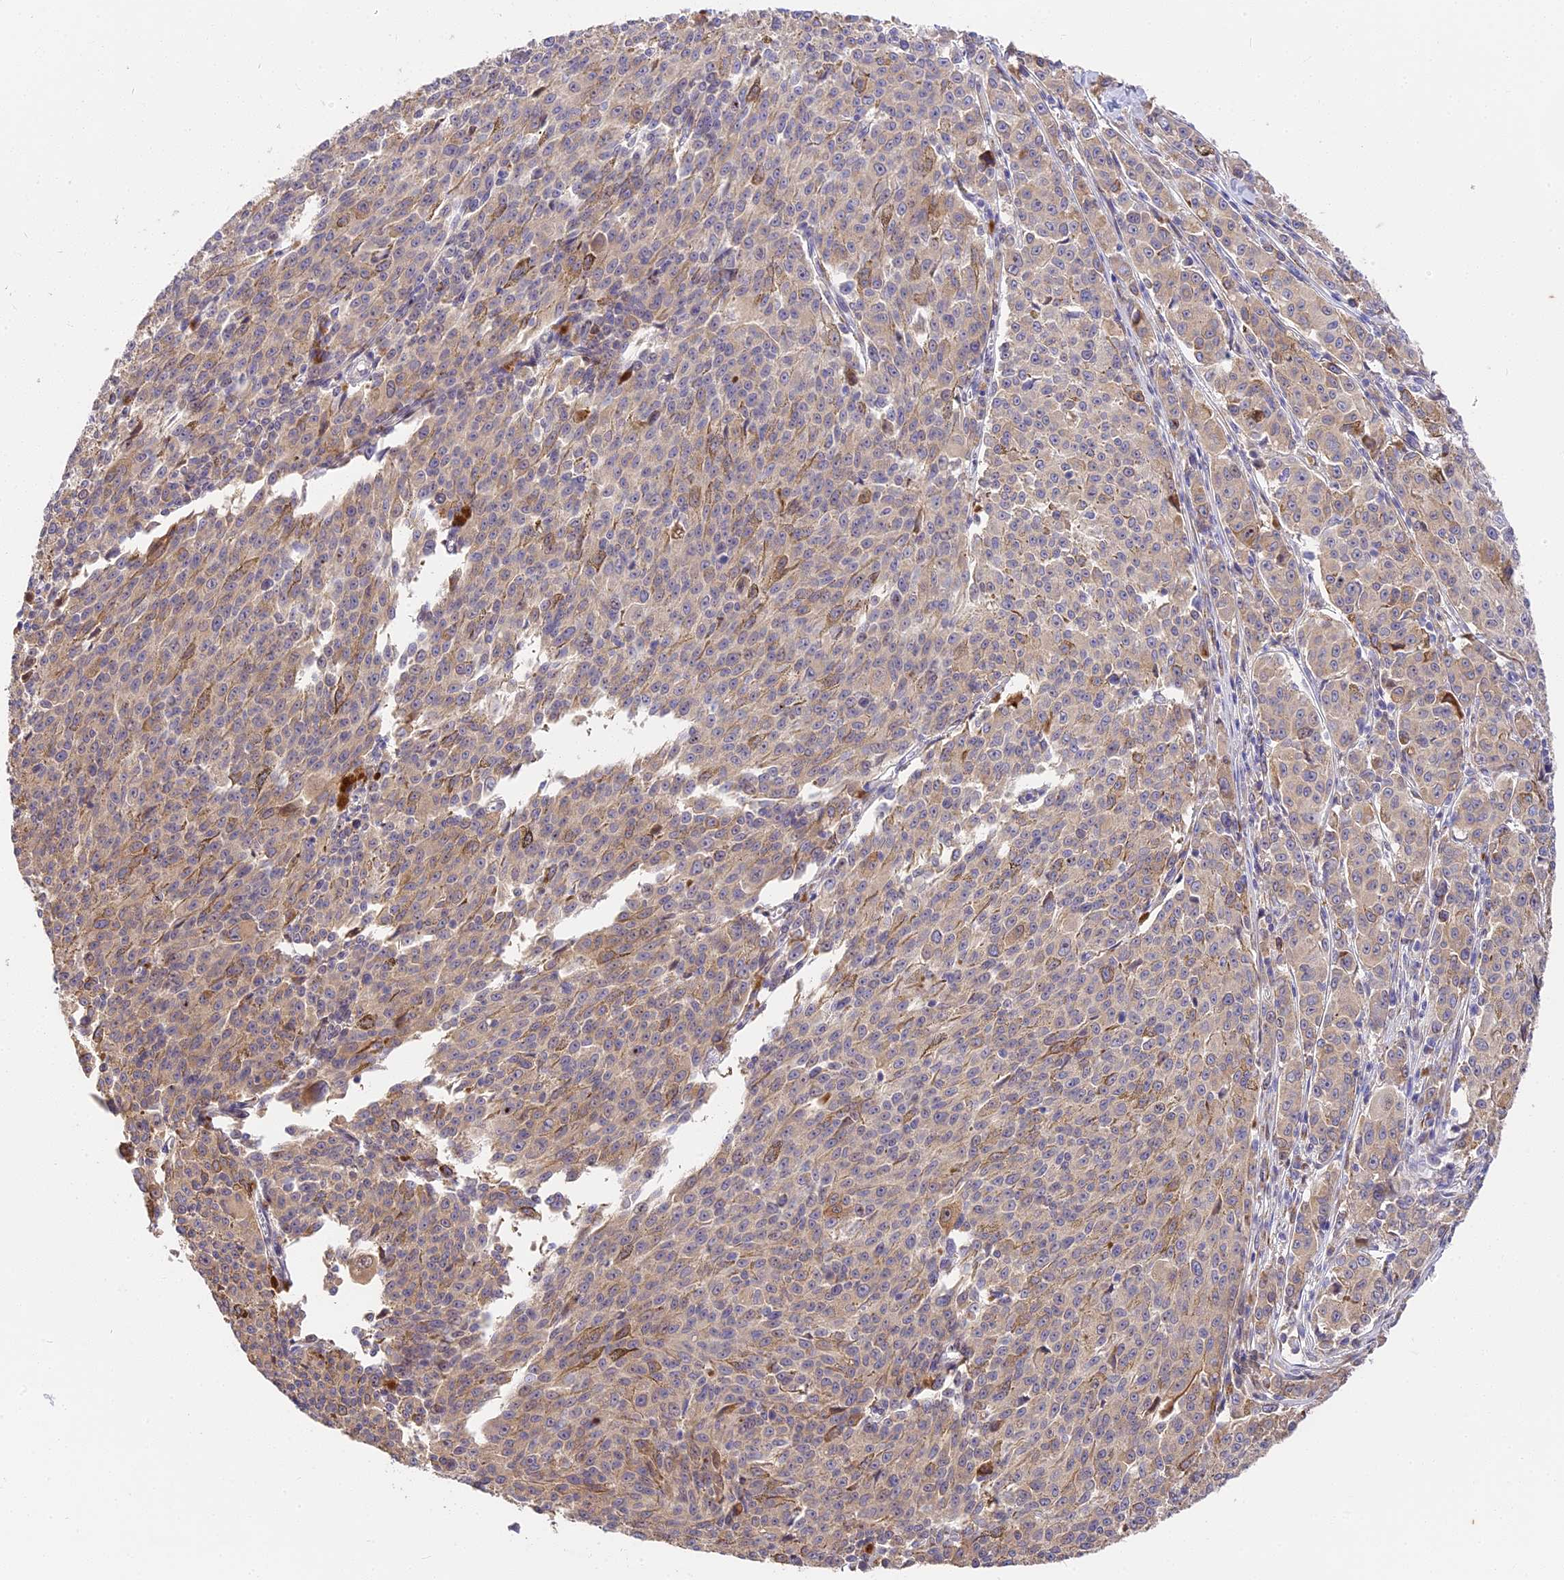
{"staining": {"intensity": "moderate", "quantity": "25%-75%", "location": "cytoplasmic/membranous"}, "tissue": "melanoma", "cell_type": "Tumor cells", "image_type": "cancer", "snomed": [{"axis": "morphology", "description": "Malignant melanoma, NOS"}, {"axis": "topography", "description": "Skin"}], "caption": "IHC (DAB) staining of malignant melanoma demonstrates moderate cytoplasmic/membranous protein positivity in approximately 25%-75% of tumor cells.", "gene": "BSCL2", "patient": {"sex": "female", "age": 52}}